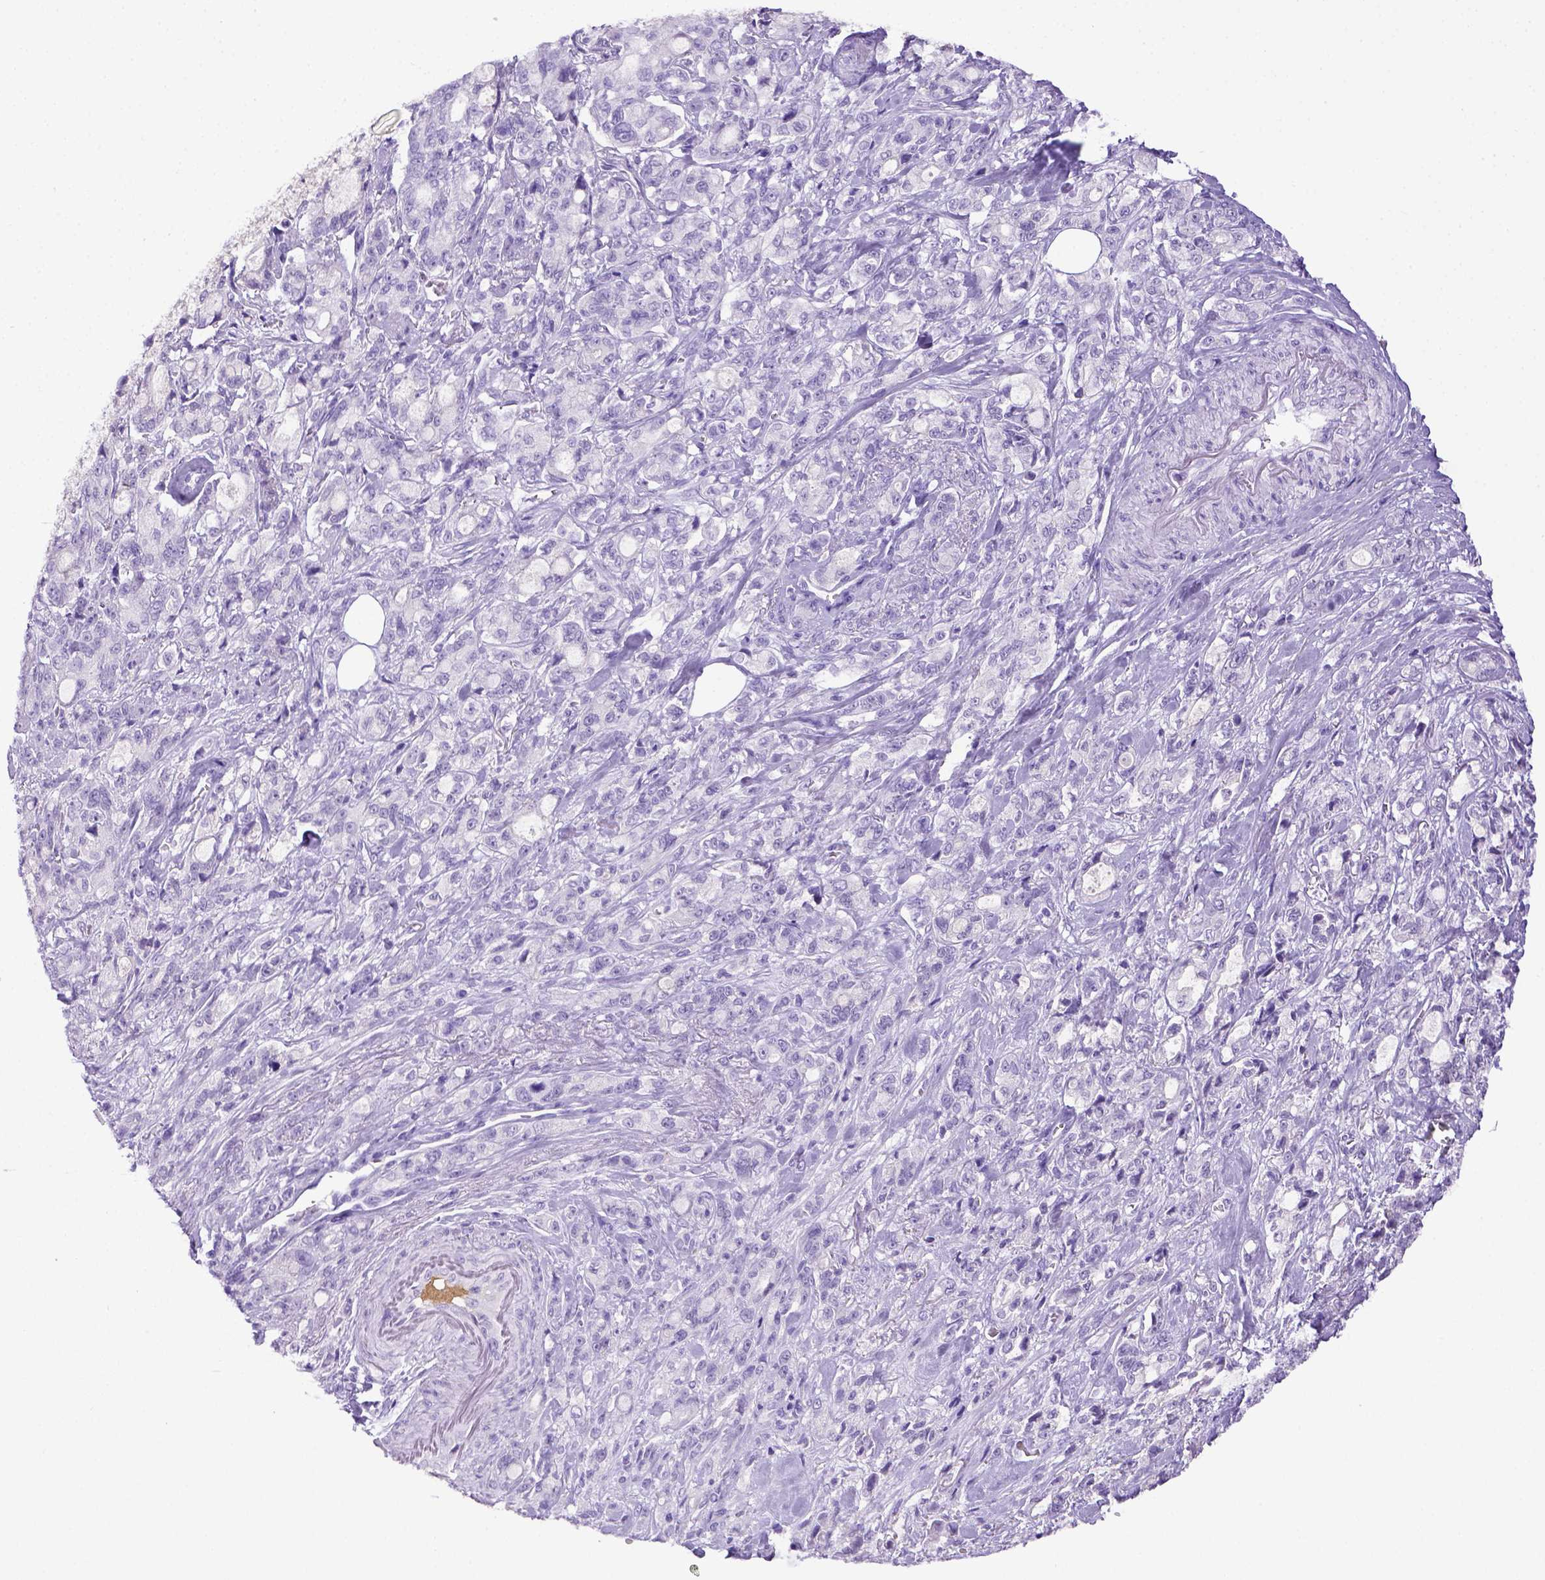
{"staining": {"intensity": "negative", "quantity": "none", "location": "none"}, "tissue": "stomach cancer", "cell_type": "Tumor cells", "image_type": "cancer", "snomed": [{"axis": "morphology", "description": "Adenocarcinoma, NOS"}, {"axis": "topography", "description": "Stomach"}], "caption": "DAB (3,3'-diaminobenzidine) immunohistochemical staining of stomach cancer shows no significant positivity in tumor cells.", "gene": "ITIH4", "patient": {"sex": "male", "age": 63}}